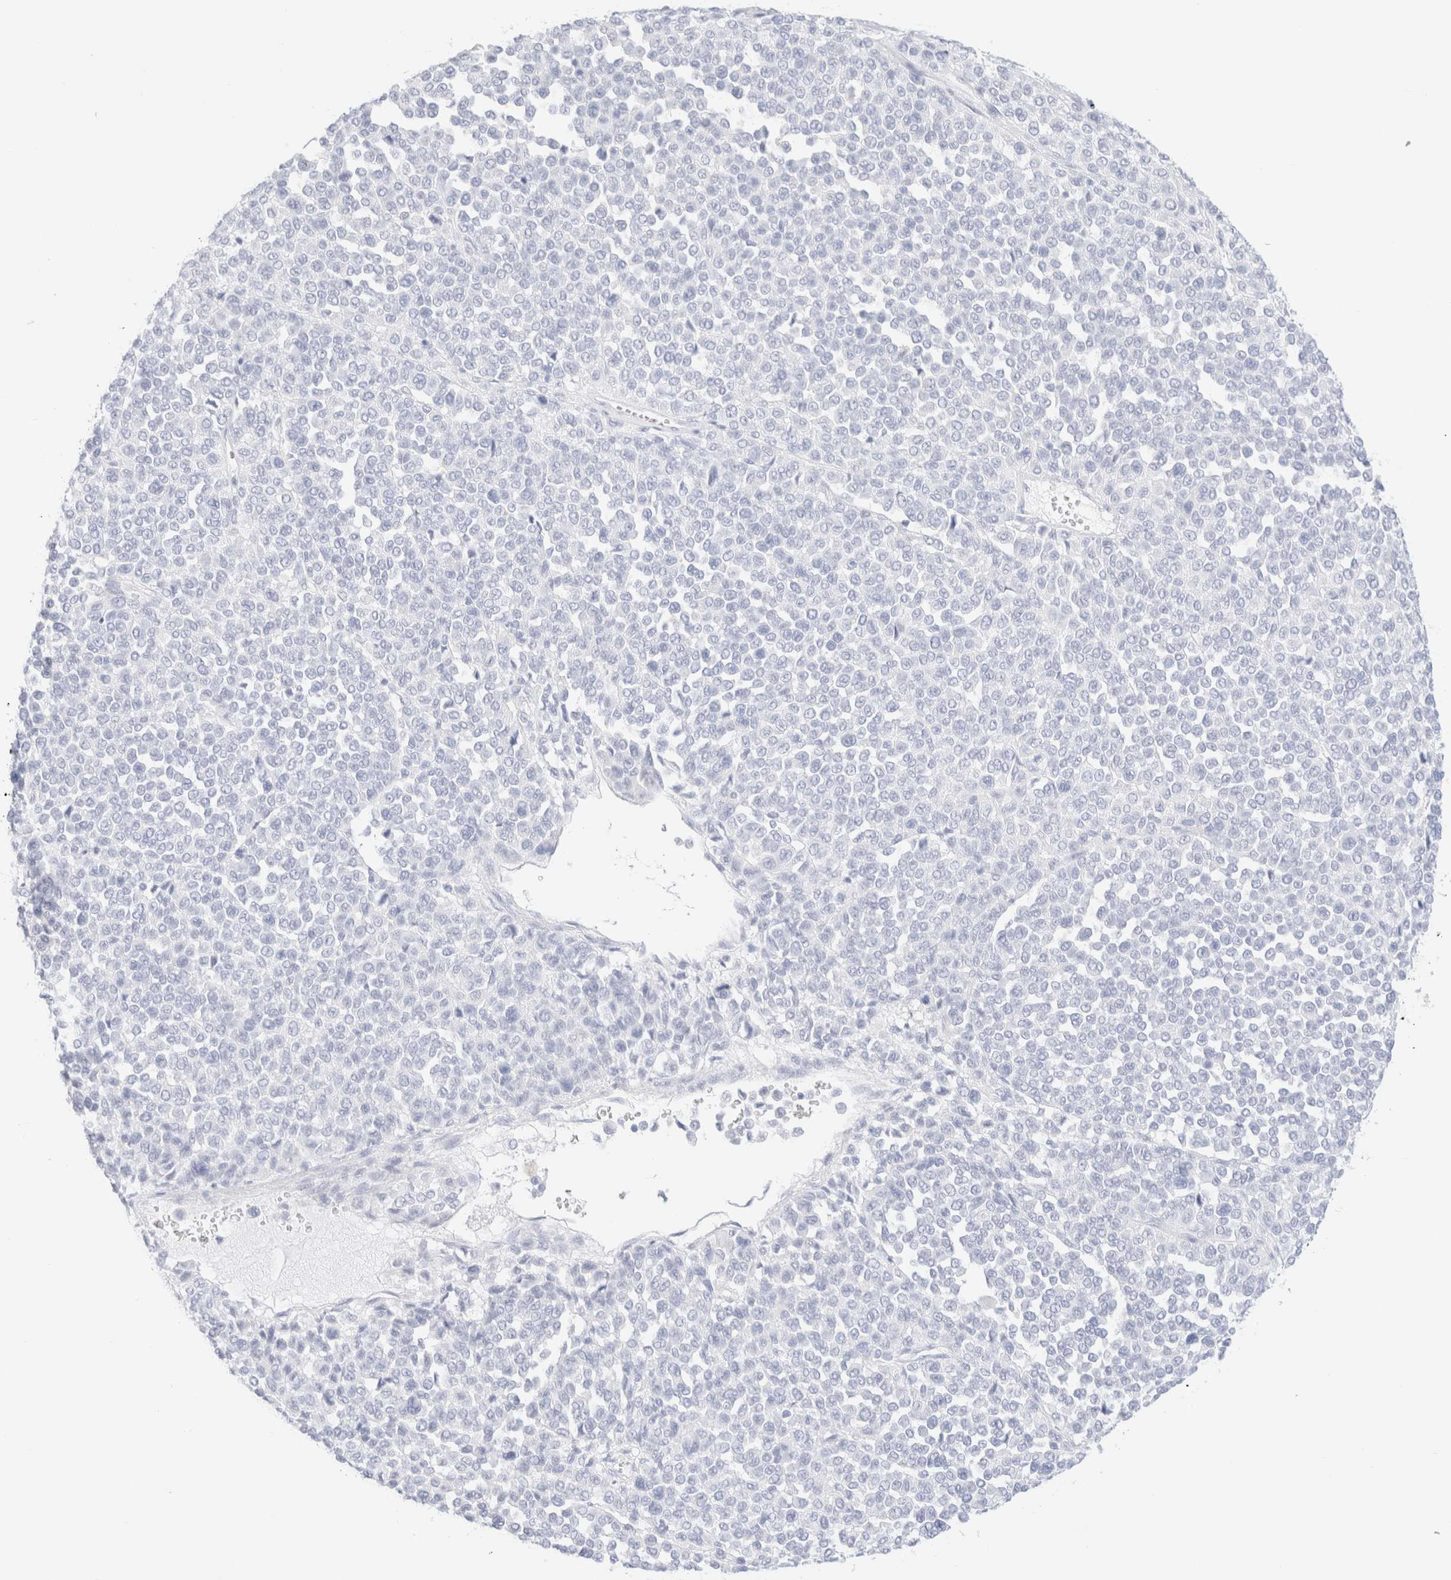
{"staining": {"intensity": "negative", "quantity": "none", "location": "none"}, "tissue": "melanoma", "cell_type": "Tumor cells", "image_type": "cancer", "snomed": [{"axis": "morphology", "description": "Malignant melanoma, Metastatic site"}, {"axis": "topography", "description": "Pancreas"}], "caption": "IHC photomicrograph of malignant melanoma (metastatic site) stained for a protein (brown), which demonstrates no positivity in tumor cells.", "gene": "KRT15", "patient": {"sex": "female", "age": 30}}